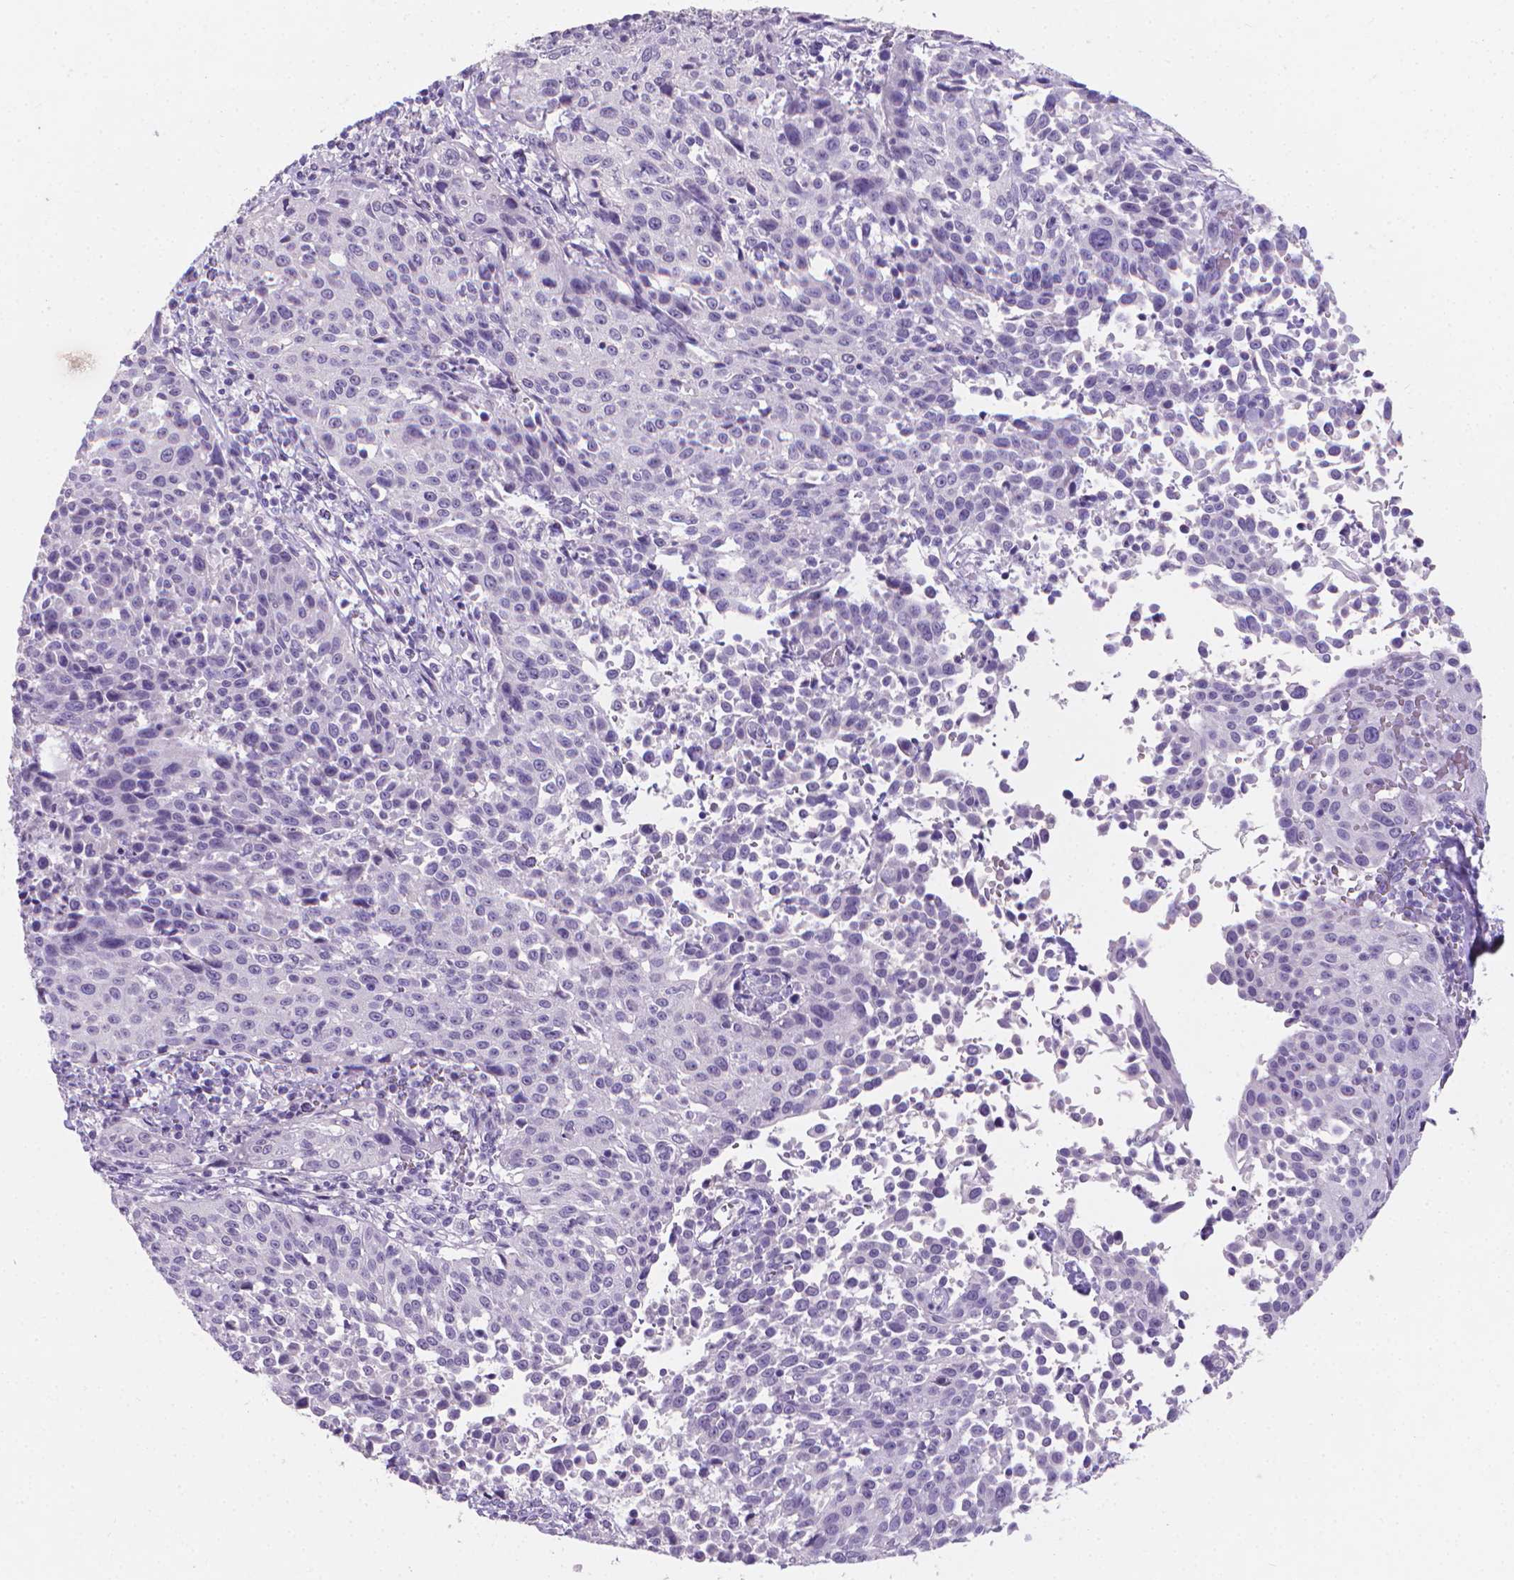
{"staining": {"intensity": "negative", "quantity": "none", "location": "none"}, "tissue": "cervical cancer", "cell_type": "Tumor cells", "image_type": "cancer", "snomed": [{"axis": "morphology", "description": "Squamous cell carcinoma, NOS"}, {"axis": "topography", "description": "Cervix"}], "caption": "This is an immunohistochemistry (IHC) image of human cervical squamous cell carcinoma. There is no expression in tumor cells.", "gene": "XPNPEP2", "patient": {"sex": "female", "age": 26}}